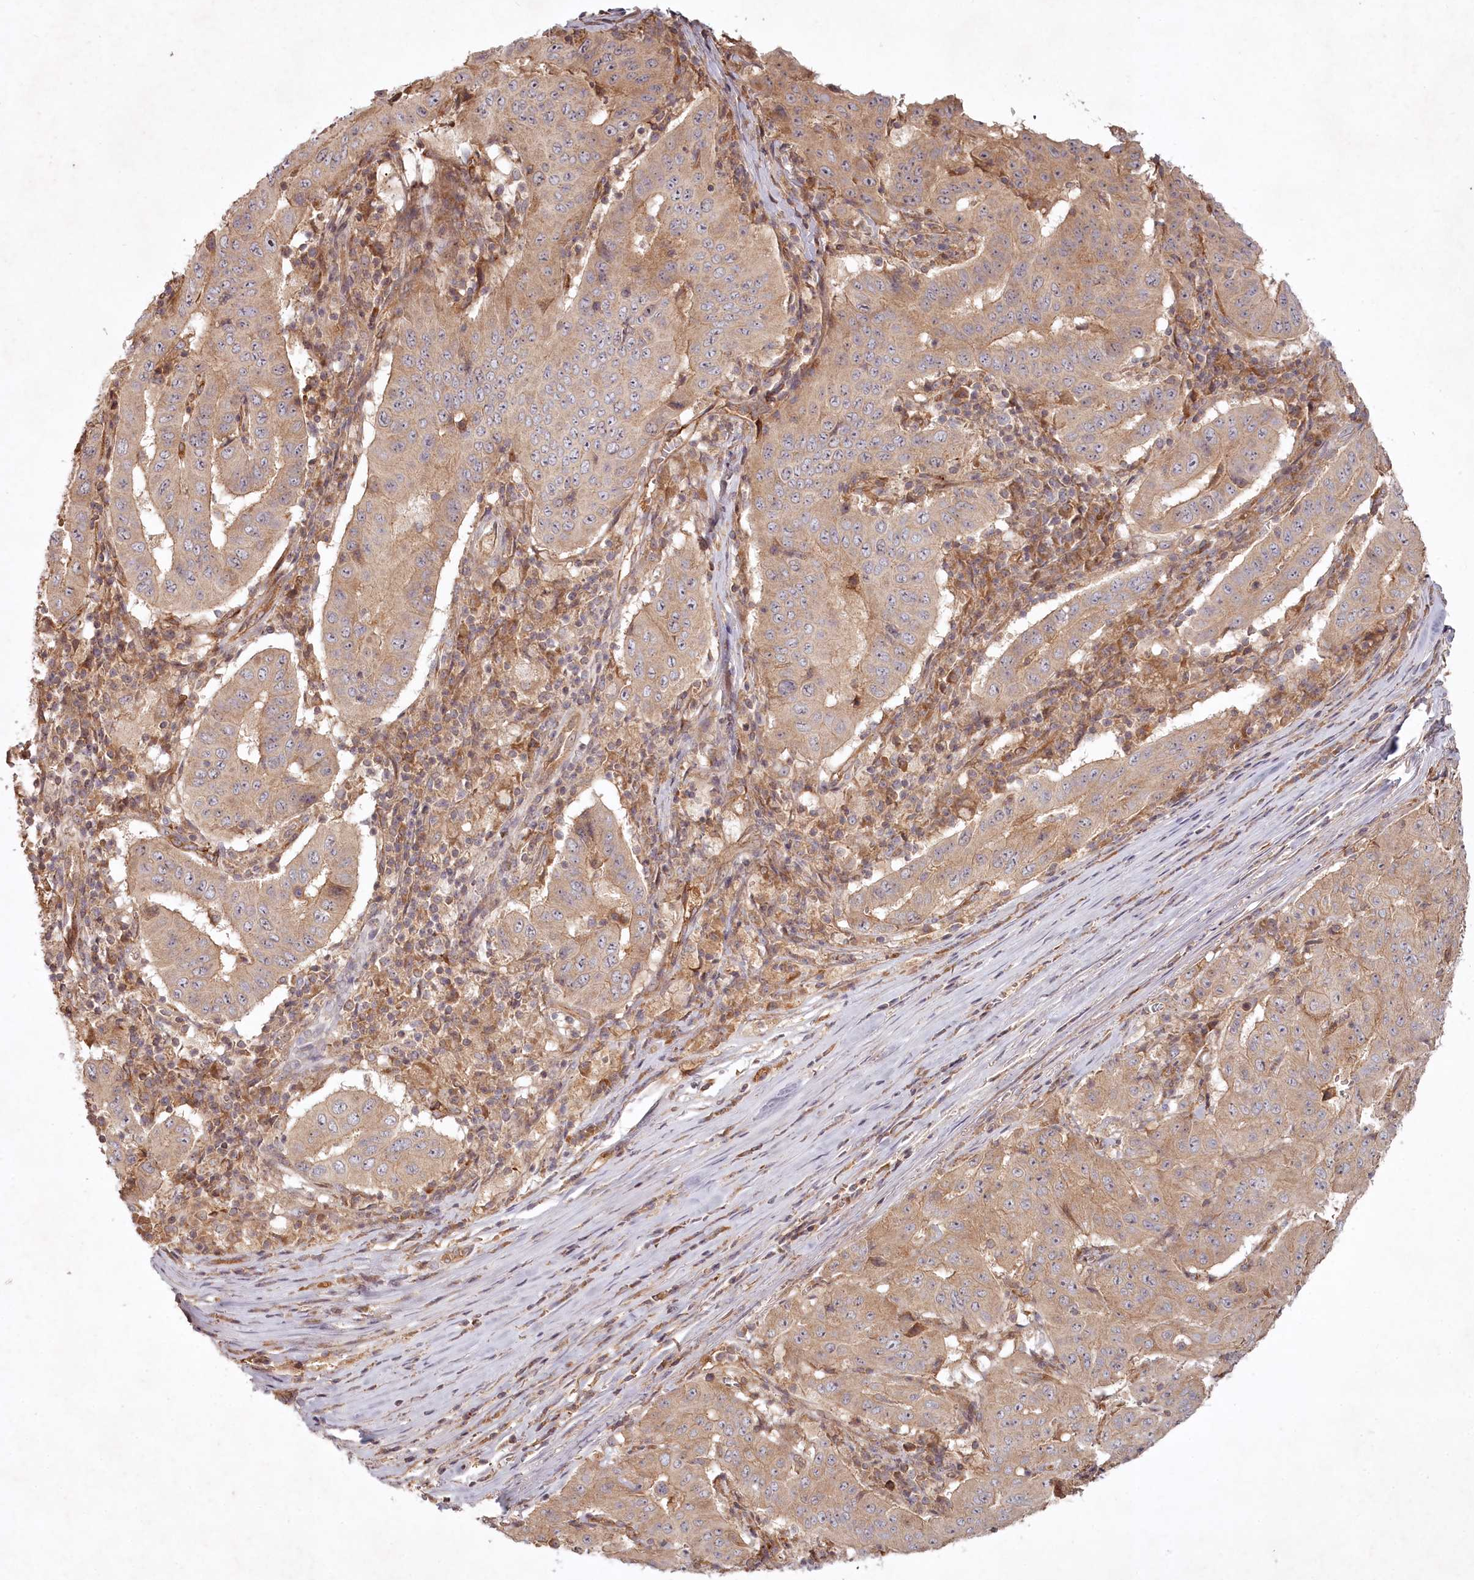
{"staining": {"intensity": "weak", "quantity": ">75%", "location": "cytoplasmic/membranous"}, "tissue": "pancreatic cancer", "cell_type": "Tumor cells", "image_type": "cancer", "snomed": [{"axis": "morphology", "description": "Adenocarcinoma, NOS"}, {"axis": "topography", "description": "Pancreas"}], "caption": "Protein staining by immunohistochemistry displays weak cytoplasmic/membranous staining in approximately >75% of tumor cells in pancreatic cancer (adenocarcinoma).", "gene": "TMIE", "patient": {"sex": "male", "age": 63}}